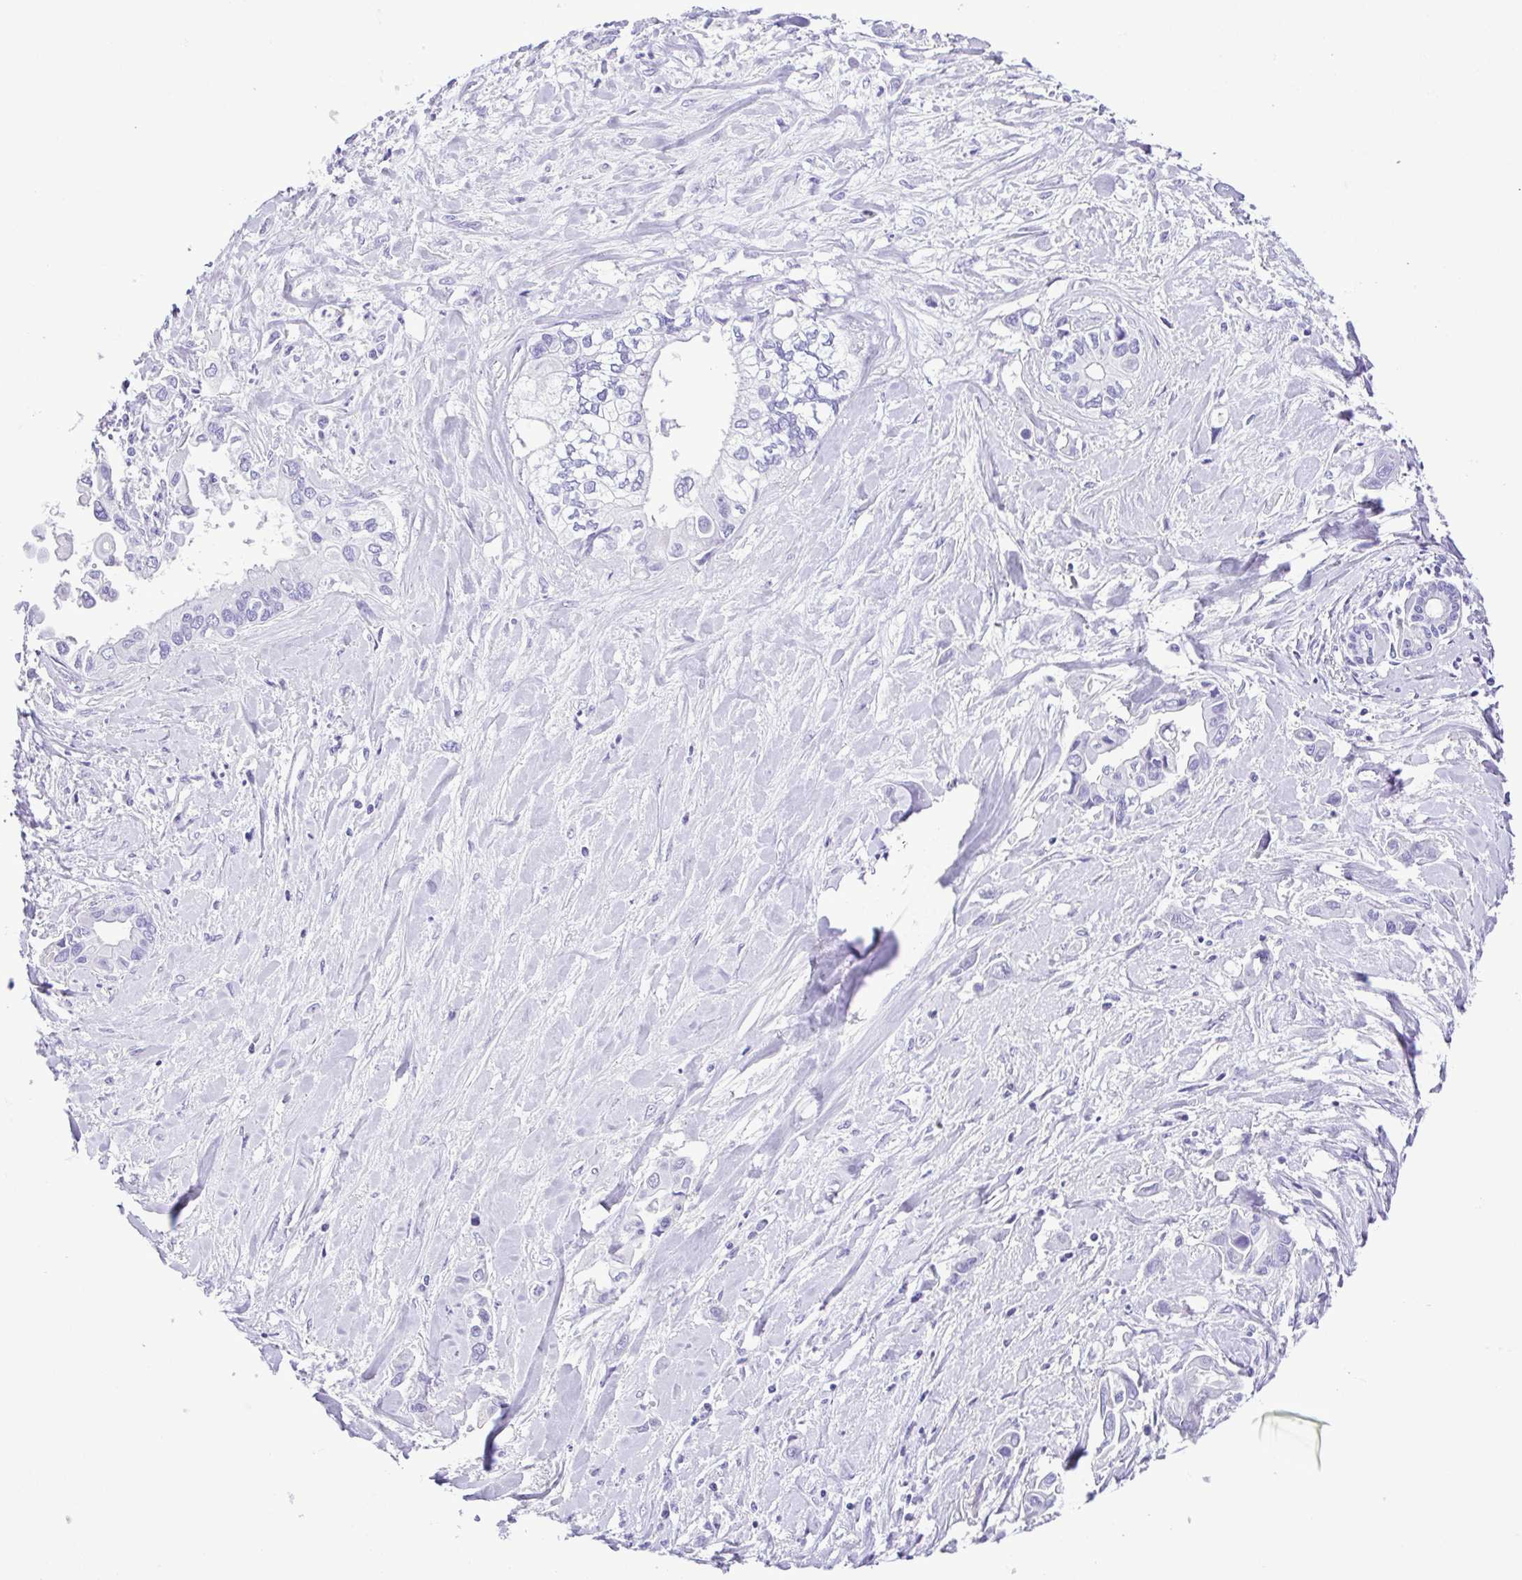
{"staining": {"intensity": "negative", "quantity": "none", "location": "none"}, "tissue": "liver cancer", "cell_type": "Tumor cells", "image_type": "cancer", "snomed": [{"axis": "morphology", "description": "Cholangiocarcinoma"}, {"axis": "topography", "description": "Liver"}], "caption": "IHC image of neoplastic tissue: liver cancer (cholangiocarcinoma) stained with DAB exhibits no significant protein staining in tumor cells.", "gene": "SYT1", "patient": {"sex": "female", "age": 64}}